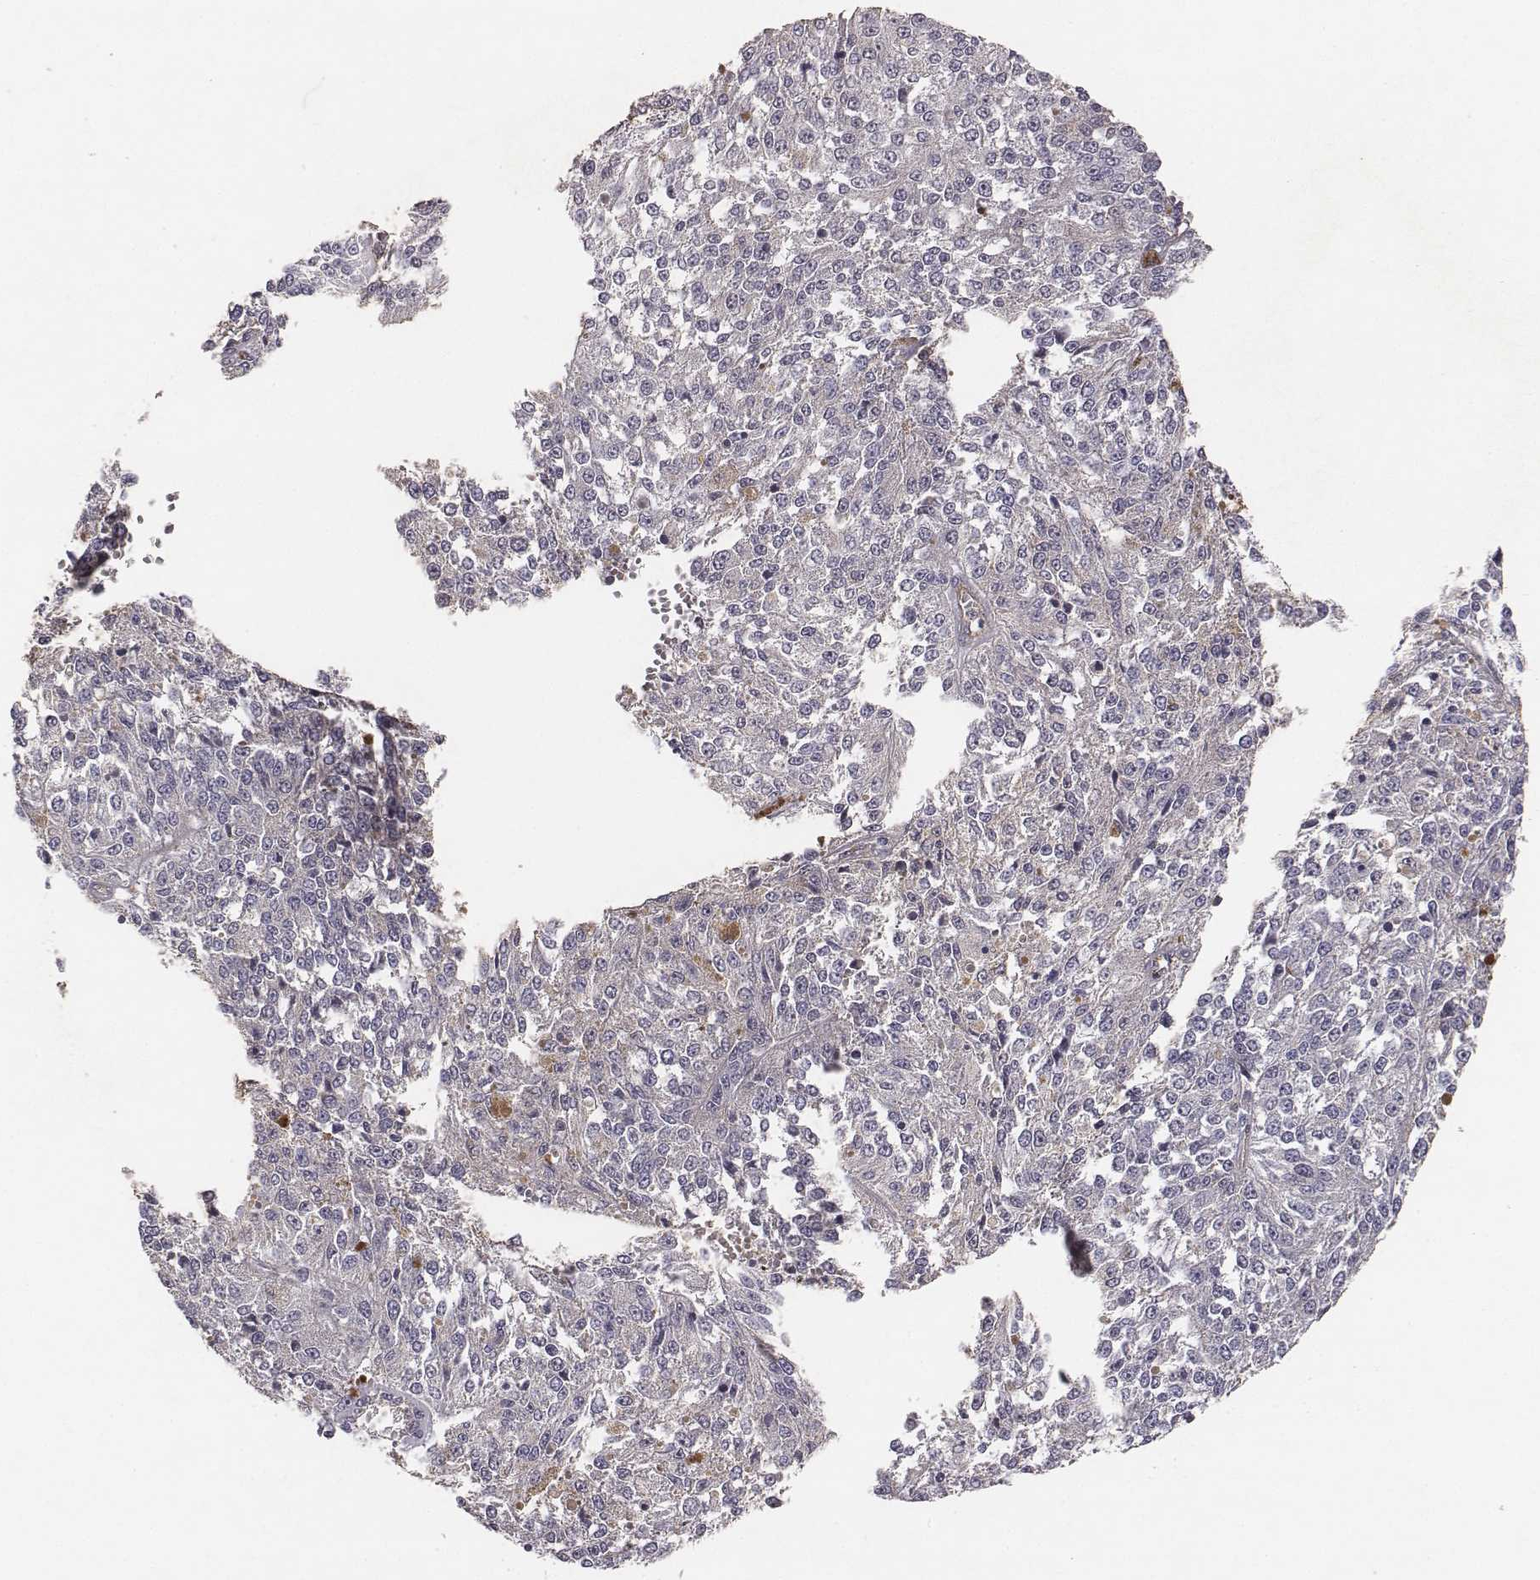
{"staining": {"intensity": "negative", "quantity": "none", "location": "none"}, "tissue": "melanoma", "cell_type": "Tumor cells", "image_type": "cancer", "snomed": [{"axis": "morphology", "description": "Malignant melanoma, Metastatic site"}, {"axis": "topography", "description": "Lymph node"}], "caption": "High power microscopy image of an IHC photomicrograph of malignant melanoma (metastatic site), revealing no significant positivity in tumor cells. (Stains: DAB immunohistochemistry (IHC) with hematoxylin counter stain, Microscopy: brightfield microscopy at high magnification).", "gene": "PTPRG", "patient": {"sex": "female", "age": 64}}